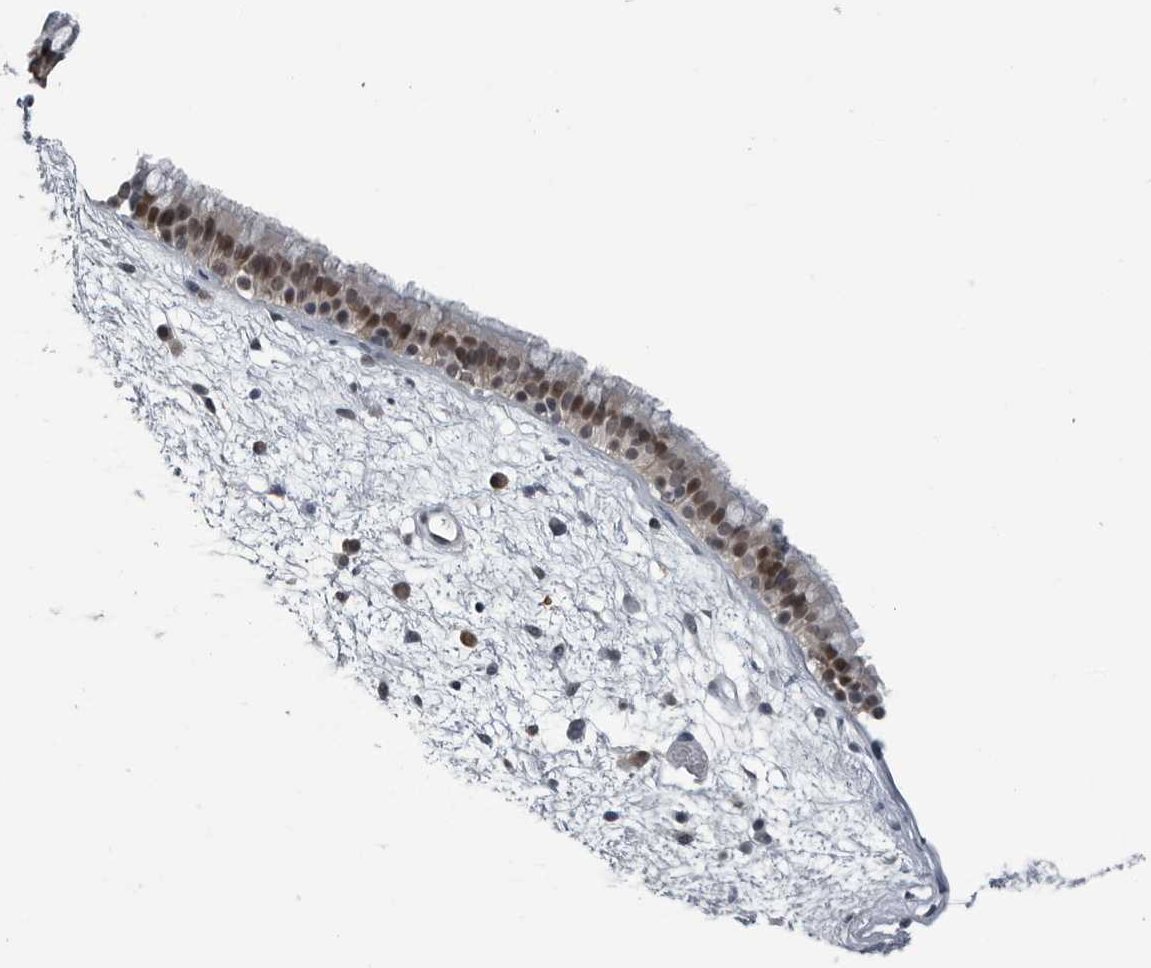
{"staining": {"intensity": "moderate", "quantity": ">75%", "location": "nuclear"}, "tissue": "nasopharynx", "cell_type": "Respiratory epithelial cells", "image_type": "normal", "snomed": [{"axis": "morphology", "description": "Normal tissue, NOS"}, {"axis": "morphology", "description": "Inflammation, NOS"}, {"axis": "topography", "description": "Nasopharynx"}], "caption": "Protein expression analysis of unremarkable nasopharynx exhibits moderate nuclear expression in about >75% of respiratory epithelial cells. The staining was performed using DAB, with brown indicating positive protein expression. Nuclei are stained blue with hematoxylin.", "gene": "AKR1A1", "patient": {"sex": "male", "age": 48}}